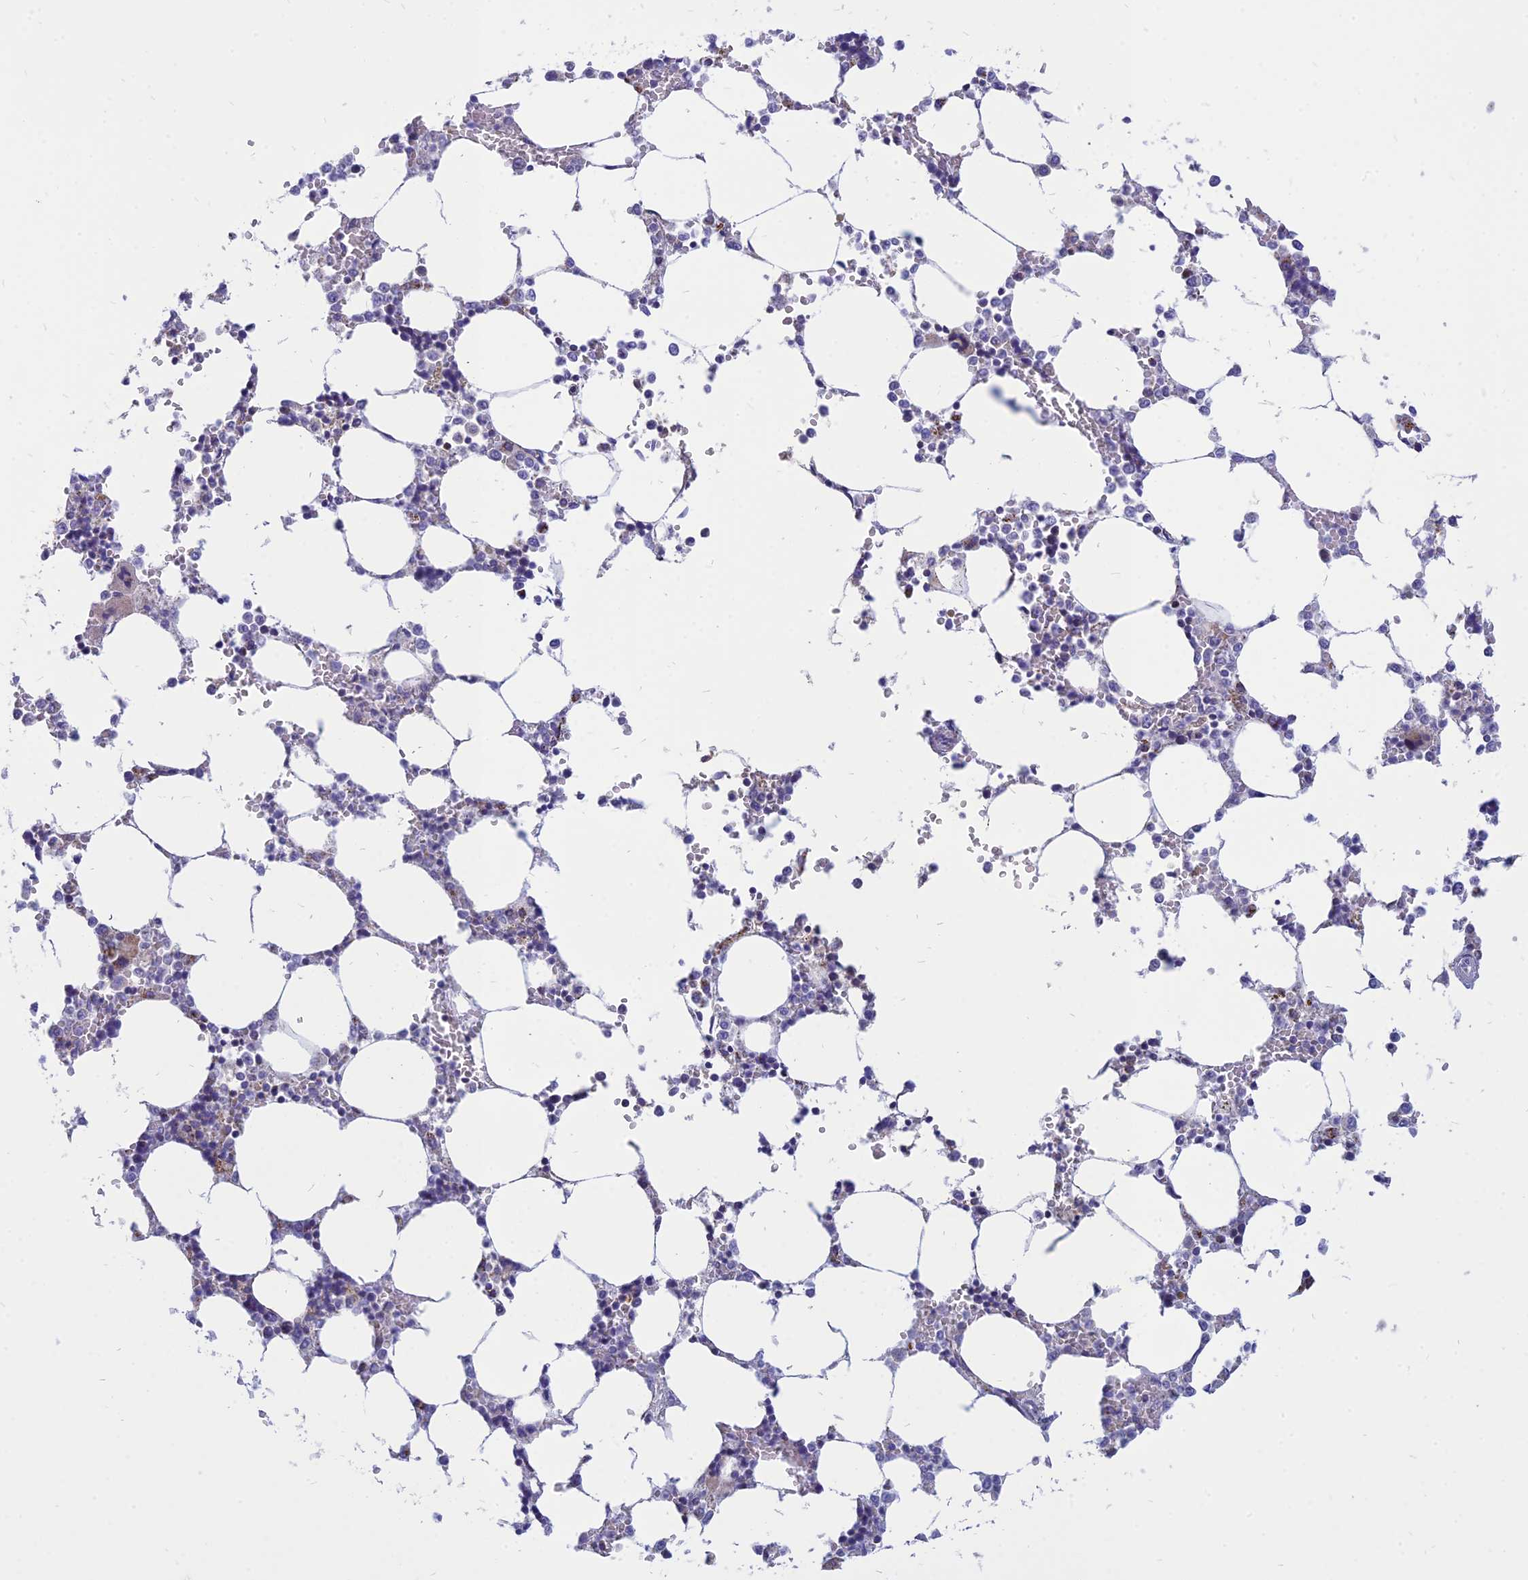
{"staining": {"intensity": "moderate", "quantity": "<25%", "location": "cytoplasmic/membranous"}, "tissue": "bone marrow", "cell_type": "Hematopoietic cells", "image_type": "normal", "snomed": [{"axis": "morphology", "description": "Normal tissue, NOS"}, {"axis": "topography", "description": "Bone marrow"}], "caption": "Immunohistochemical staining of normal human bone marrow exhibits low levels of moderate cytoplasmic/membranous expression in about <25% of hematopoietic cells.", "gene": "PACC1", "patient": {"sex": "male", "age": 64}}